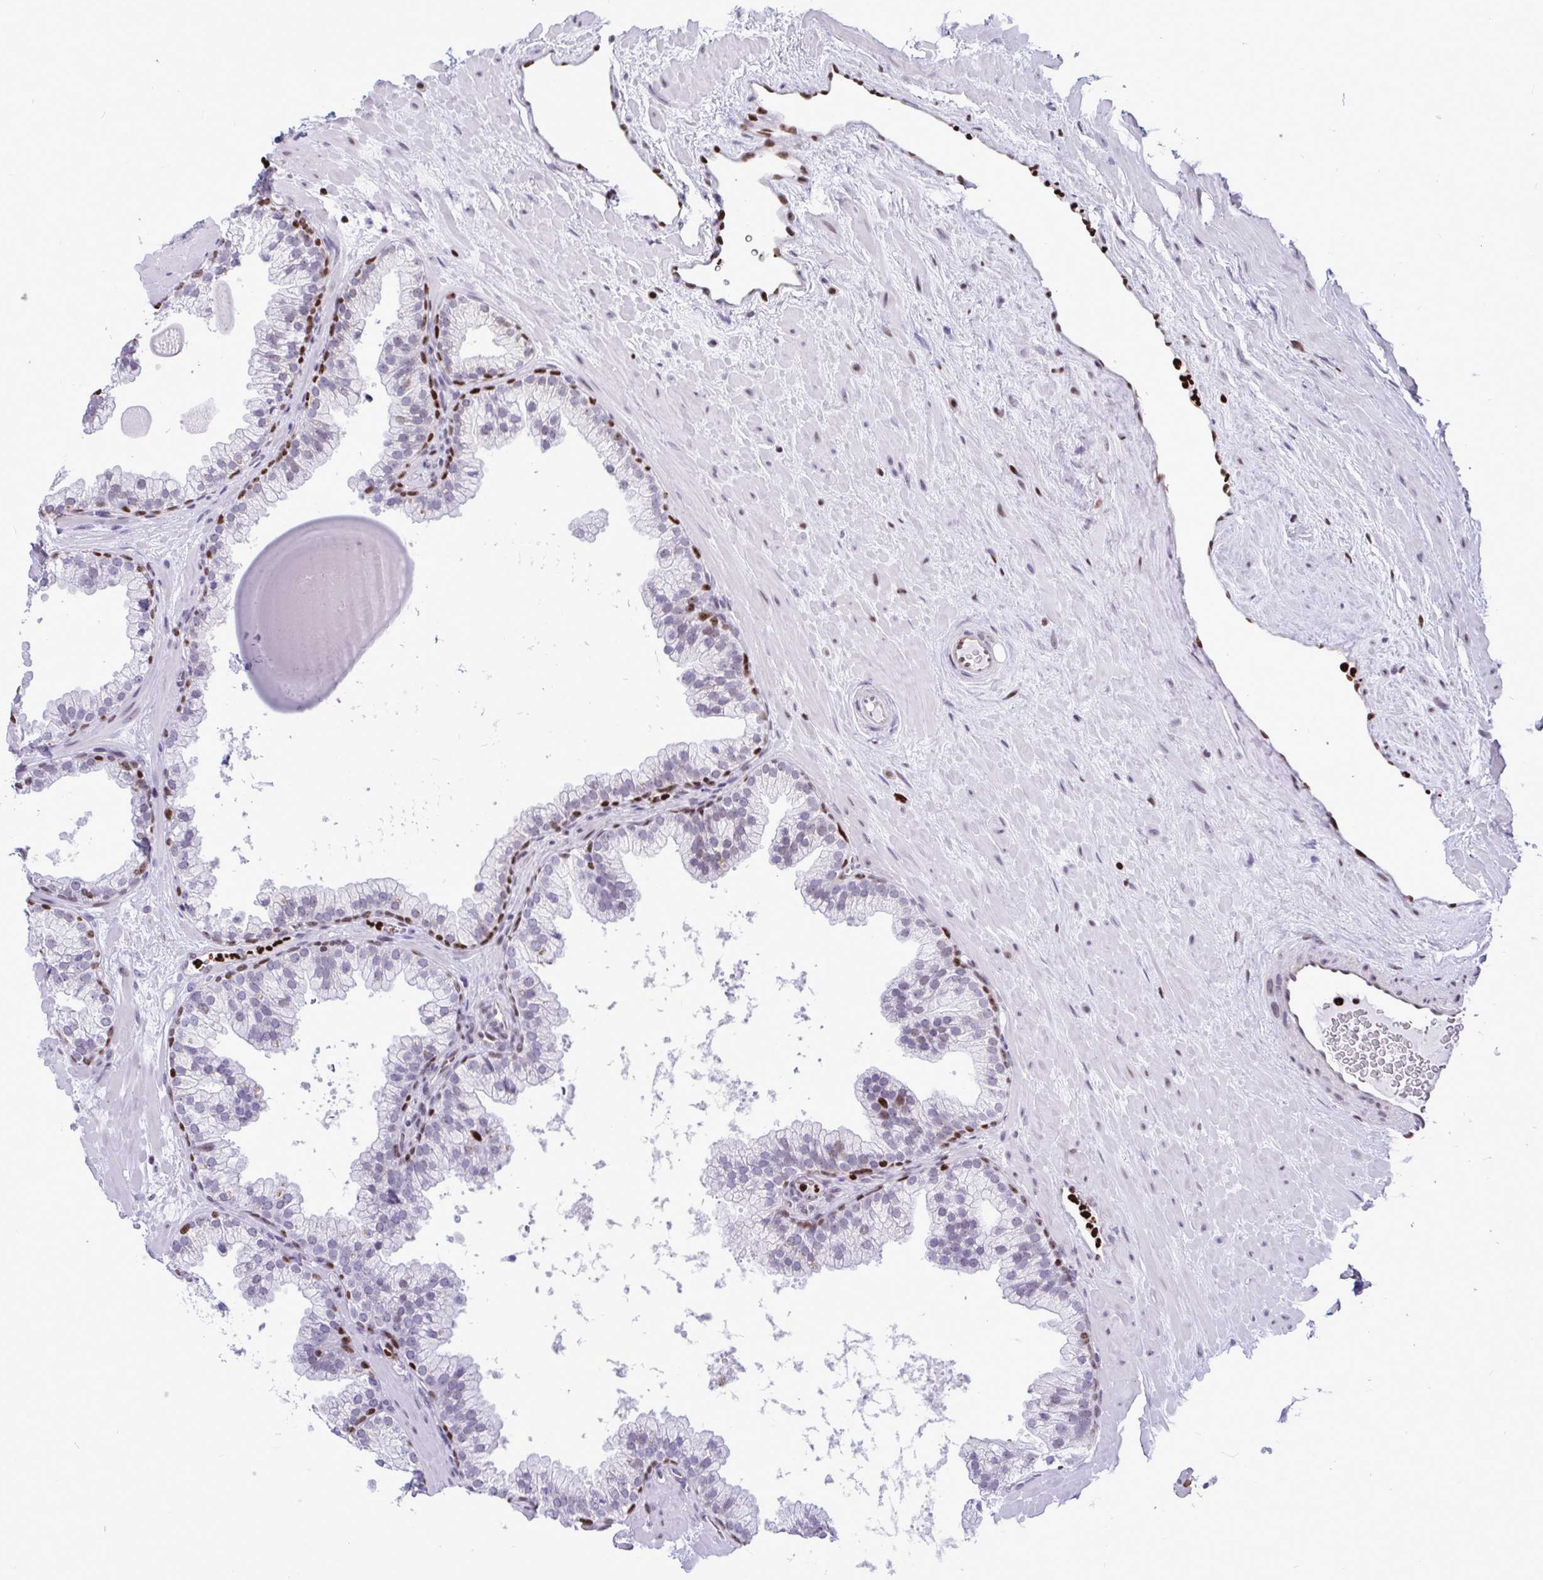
{"staining": {"intensity": "moderate", "quantity": "<25%", "location": "nuclear"}, "tissue": "prostate", "cell_type": "Glandular cells", "image_type": "normal", "snomed": [{"axis": "morphology", "description": "Normal tissue, NOS"}, {"axis": "topography", "description": "Prostate"}, {"axis": "topography", "description": "Peripheral nerve tissue"}], "caption": "An immunohistochemistry micrograph of unremarkable tissue is shown. Protein staining in brown shows moderate nuclear positivity in prostate within glandular cells. (DAB = brown stain, brightfield microscopy at high magnification).", "gene": "HMGB2", "patient": {"sex": "male", "age": 61}}